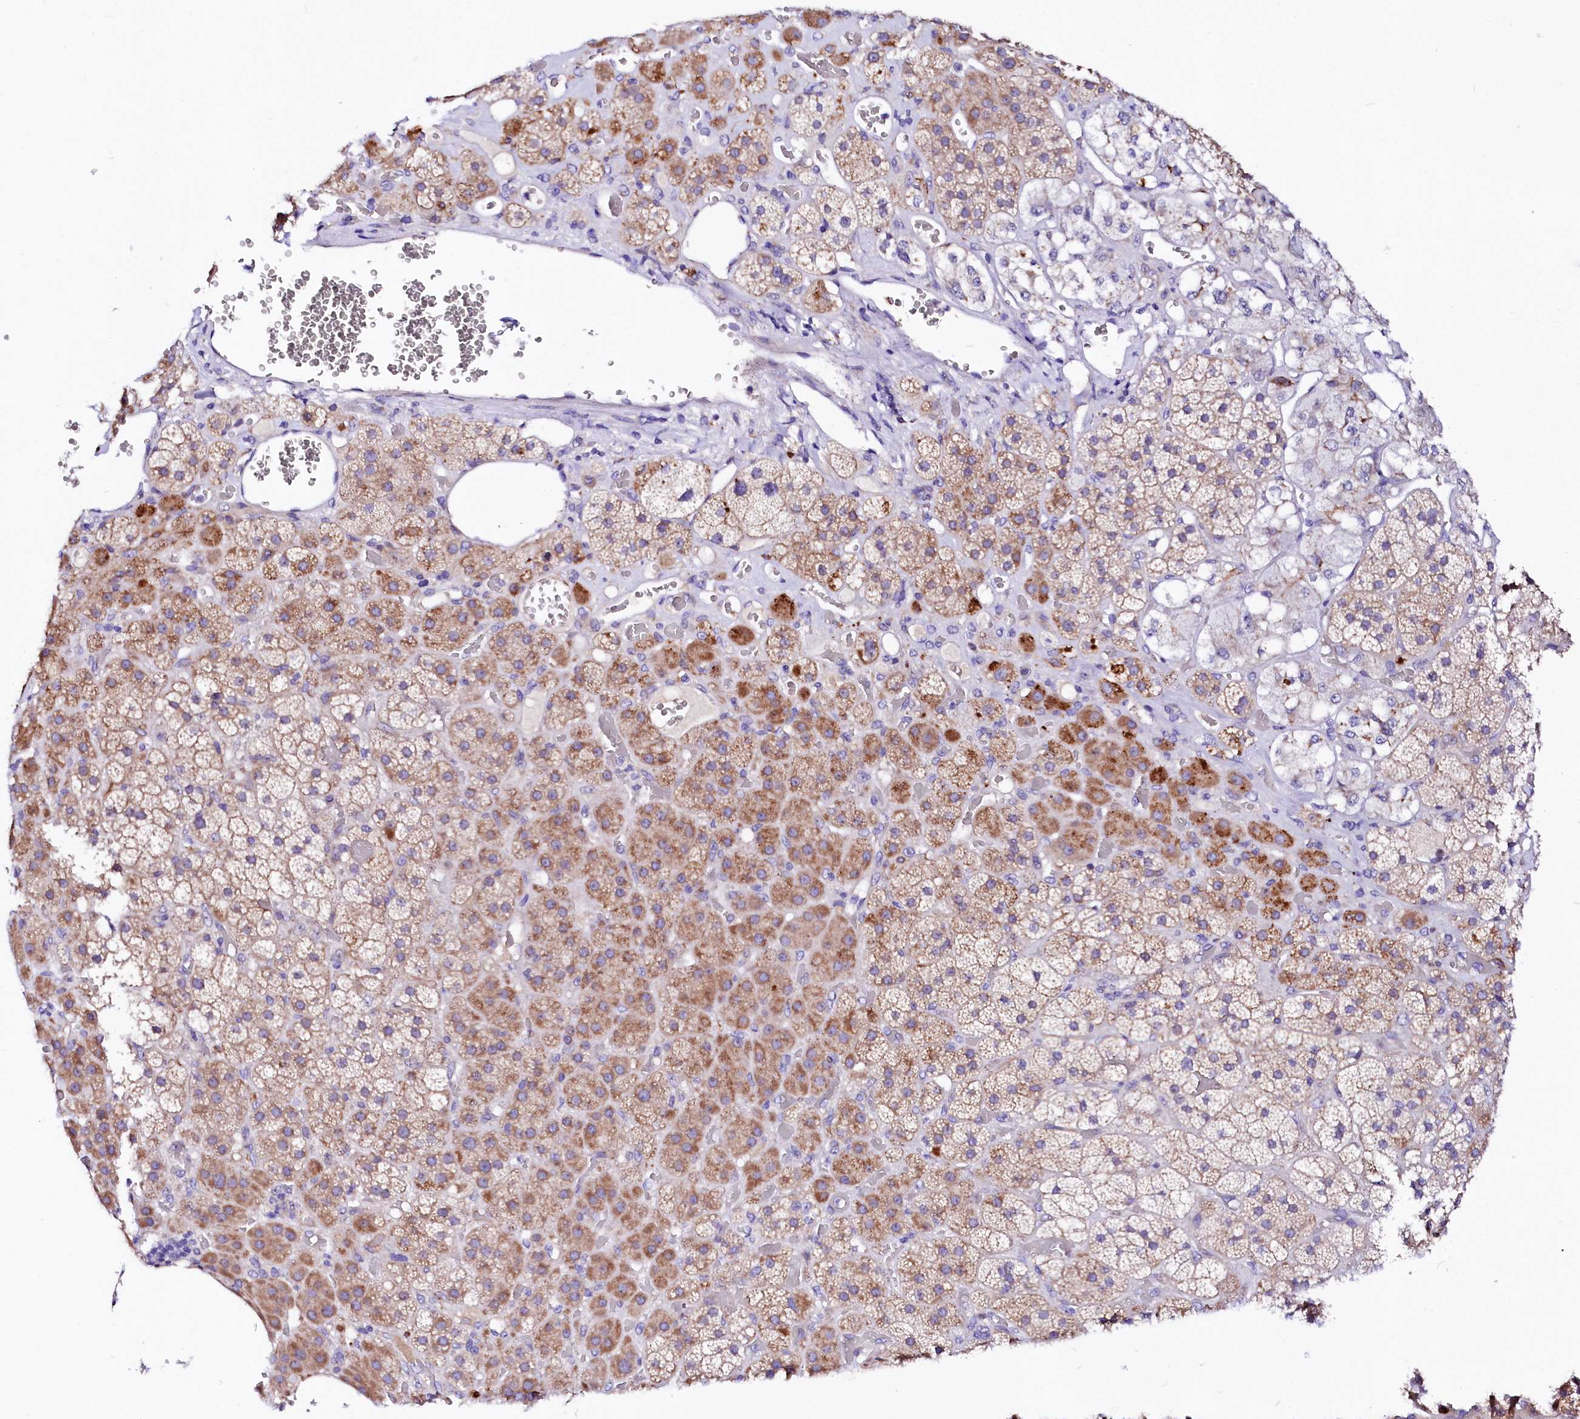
{"staining": {"intensity": "moderate", "quantity": "25%-75%", "location": "cytoplasmic/membranous"}, "tissue": "adrenal gland", "cell_type": "Glandular cells", "image_type": "normal", "snomed": [{"axis": "morphology", "description": "Normal tissue, NOS"}, {"axis": "topography", "description": "Adrenal gland"}], "caption": "The immunohistochemical stain shows moderate cytoplasmic/membranous expression in glandular cells of benign adrenal gland. (DAB (3,3'-diaminobenzidine) IHC with brightfield microscopy, high magnification).", "gene": "BTBD16", "patient": {"sex": "male", "age": 57}}